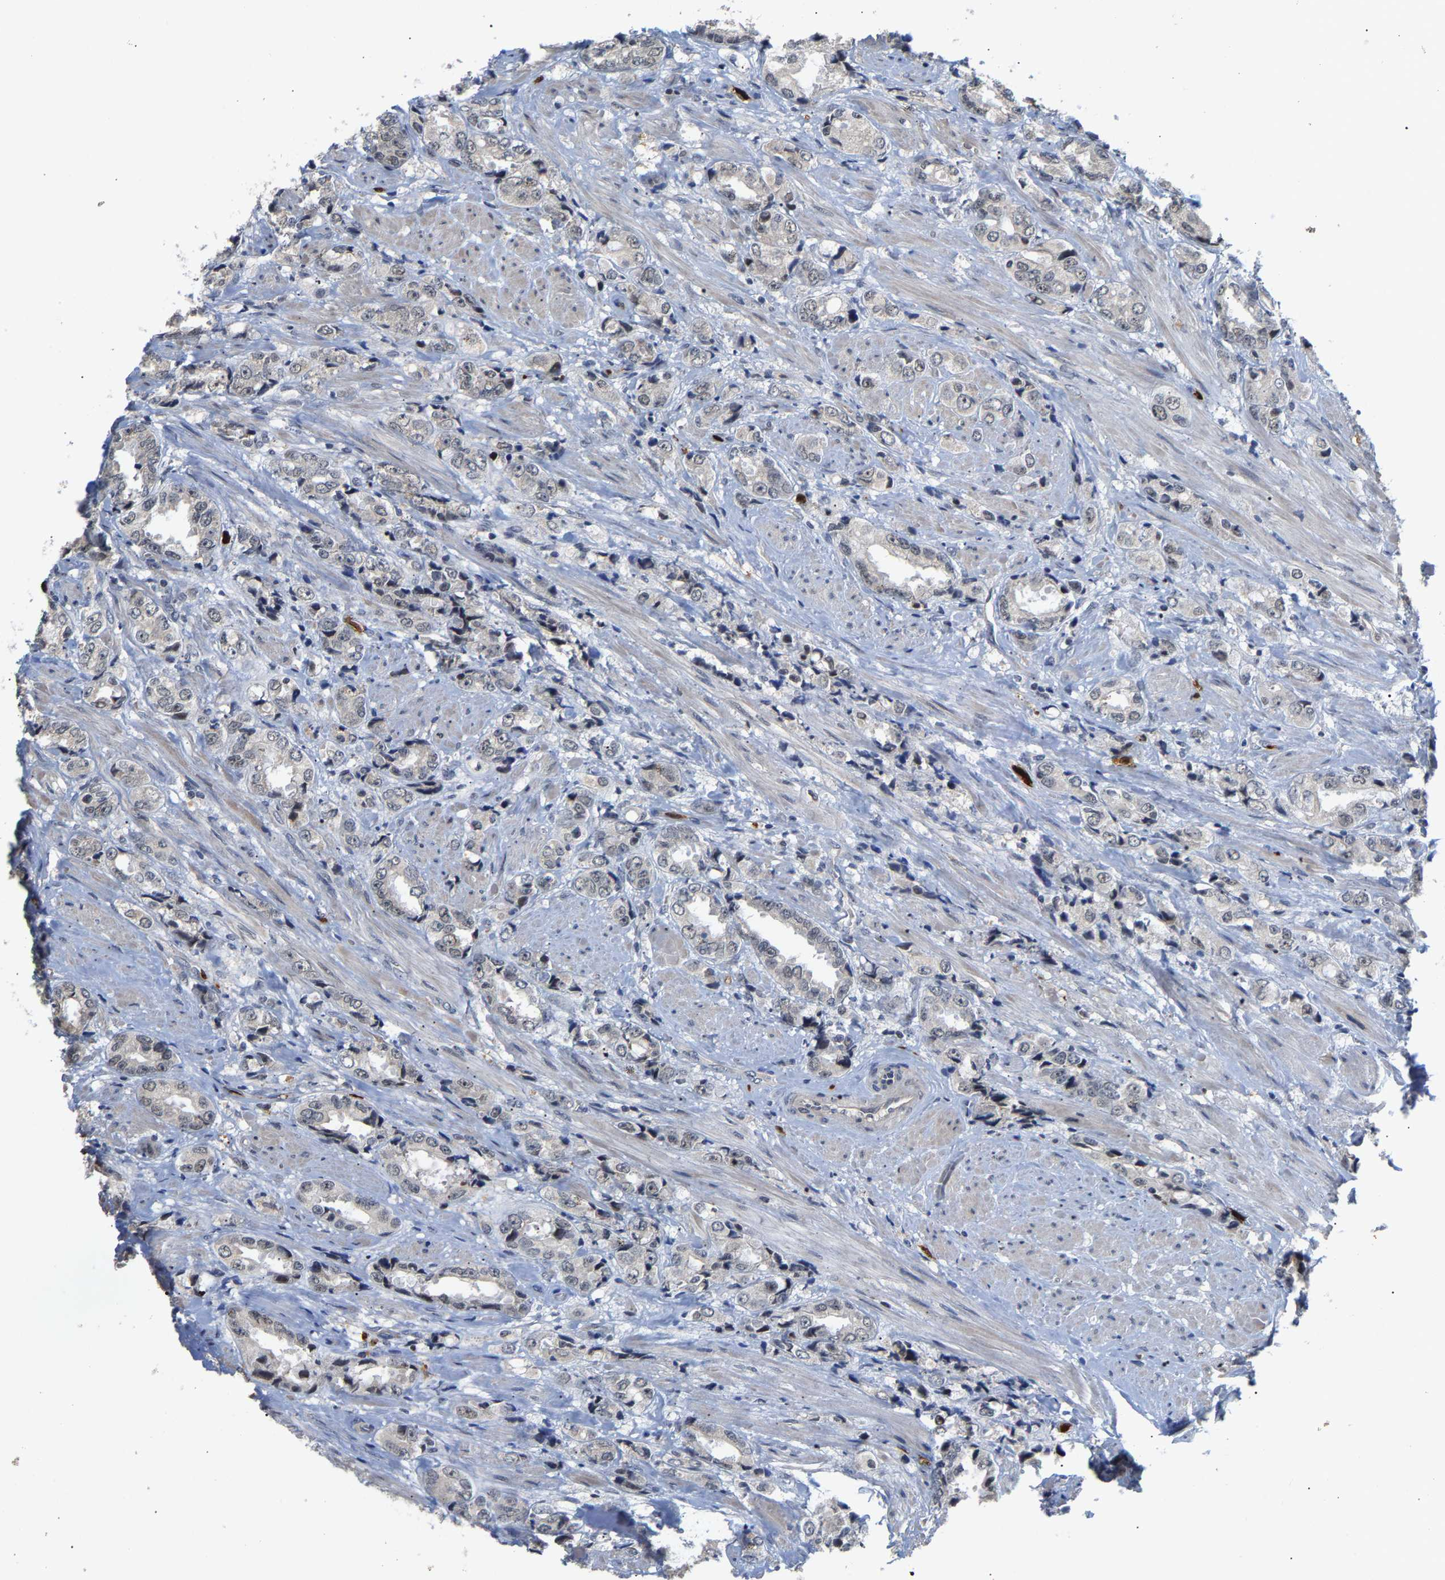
{"staining": {"intensity": "negative", "quantity": "none", "location": "none"}, "tissue": "prostate cancer", "cell_type": "Tumor cells", "image_type": "cancer", "snomed": [{"axis": "morphology", "description": "Adenocarcinoma, High grade"}, {"axis": "topography", "description": "Prostate"}], "caption": "DAB (3,3'-diaminobenzidine) immunohistochemical staining of prostate high-grade adenocarcinoma displays no significant expression in tumor cells.", "gene": "TDRD7", "patient": {"sex": "male", "age": 61}}